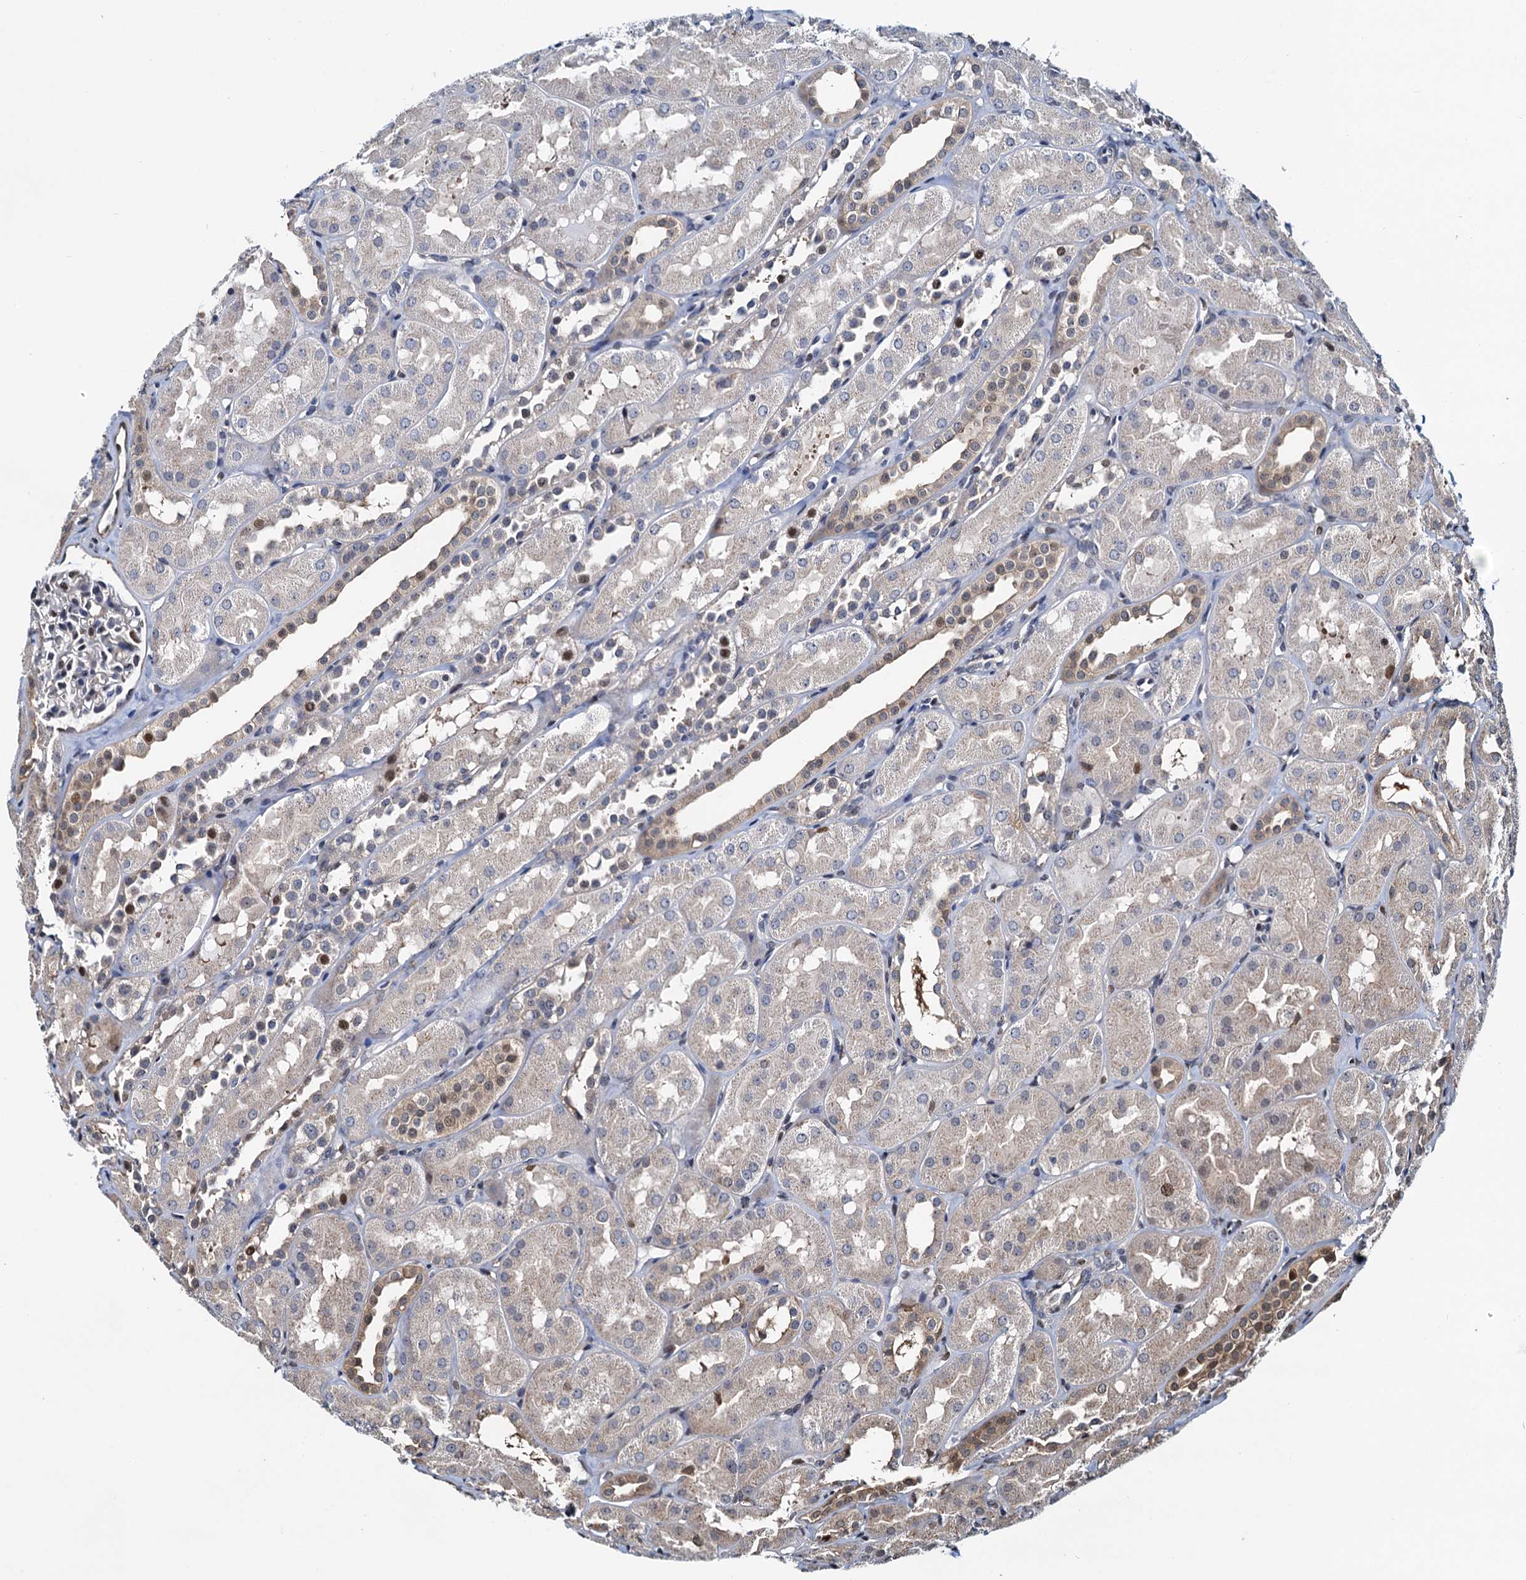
{"staining": {"intensity": "weak", "quantity": "<25%", "location": "nuclear"}, "tissue": "kidney", "cell_type": "Cells in glomeruli", "image_type": "normal", "snomed": [{"axis": "morphology", "description": "Normal tissue, NOS"}, {"axis": "topography", "description": "Kidney"}, {"axis": "topography", "description": "Urinary bladder"}], "caption": "There is no significant positivity in cells in glomeruli of kidney. (Brightfield microscopy of DAB immunohistochemistry at high magnification).", "gene": "PTGES3", "patient": {"sex": "male", "age": 16}}